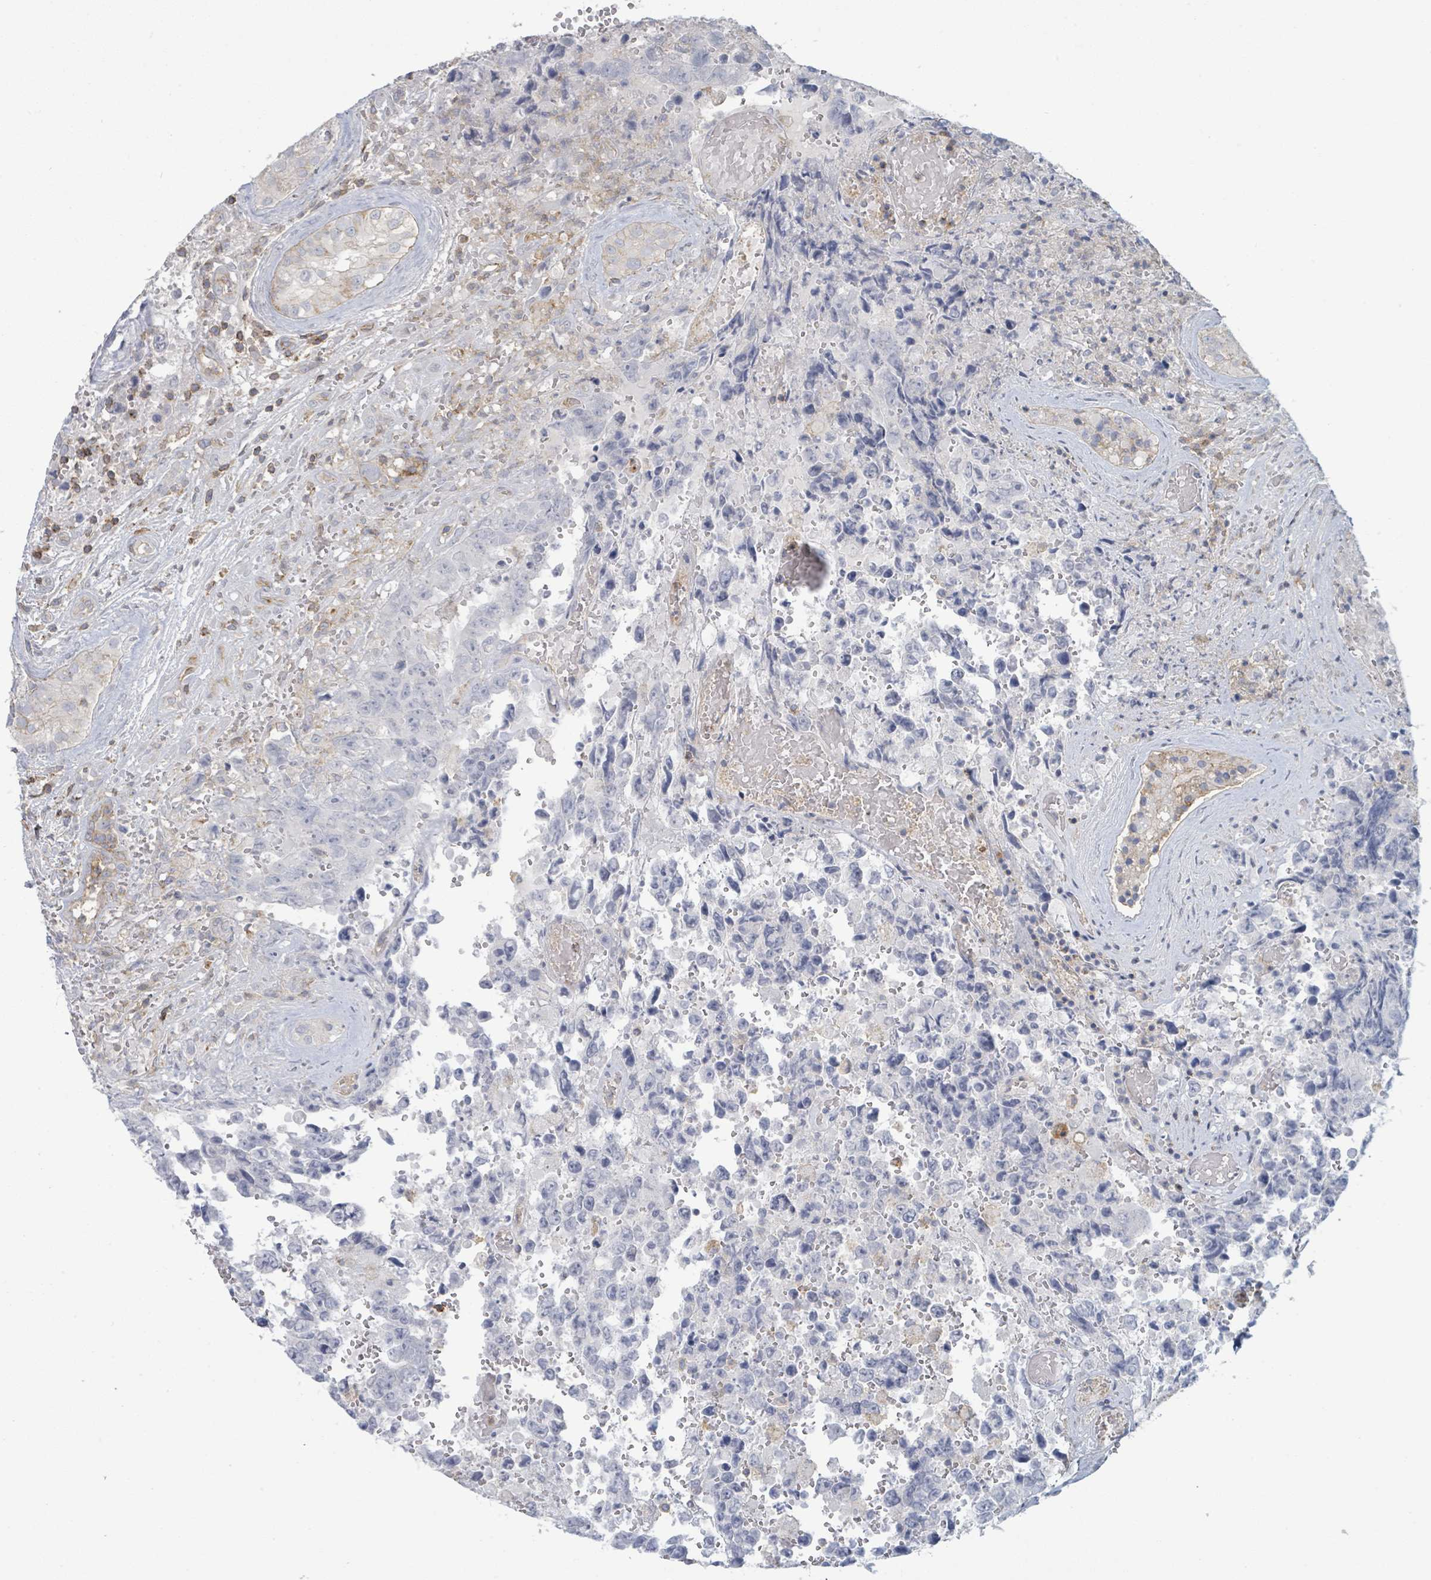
{"staining": {"intensity": "negative", "quantity": "none", "location": "none"}, "tissue": "testis cancer", "cell_type": "Tumor cells", "image_type": "cancer", "snomed": [{"axis": "morphology", "description": "Normal tissue, NOS"}, {"axis": "morphology", "description": "Carcinoma, Embryonal, NOS"}, {"axis": "topography", "description": "Testis"}, {"axis": "topography", "description": "Epididymis"}], "caption": "A high-resolution histopathology image shows IHC staining of testis cancer, which displays no significant staining in tumor cells.", "gene": "TNFRSF14", "patient": {"sex": "male", "age": 25}}